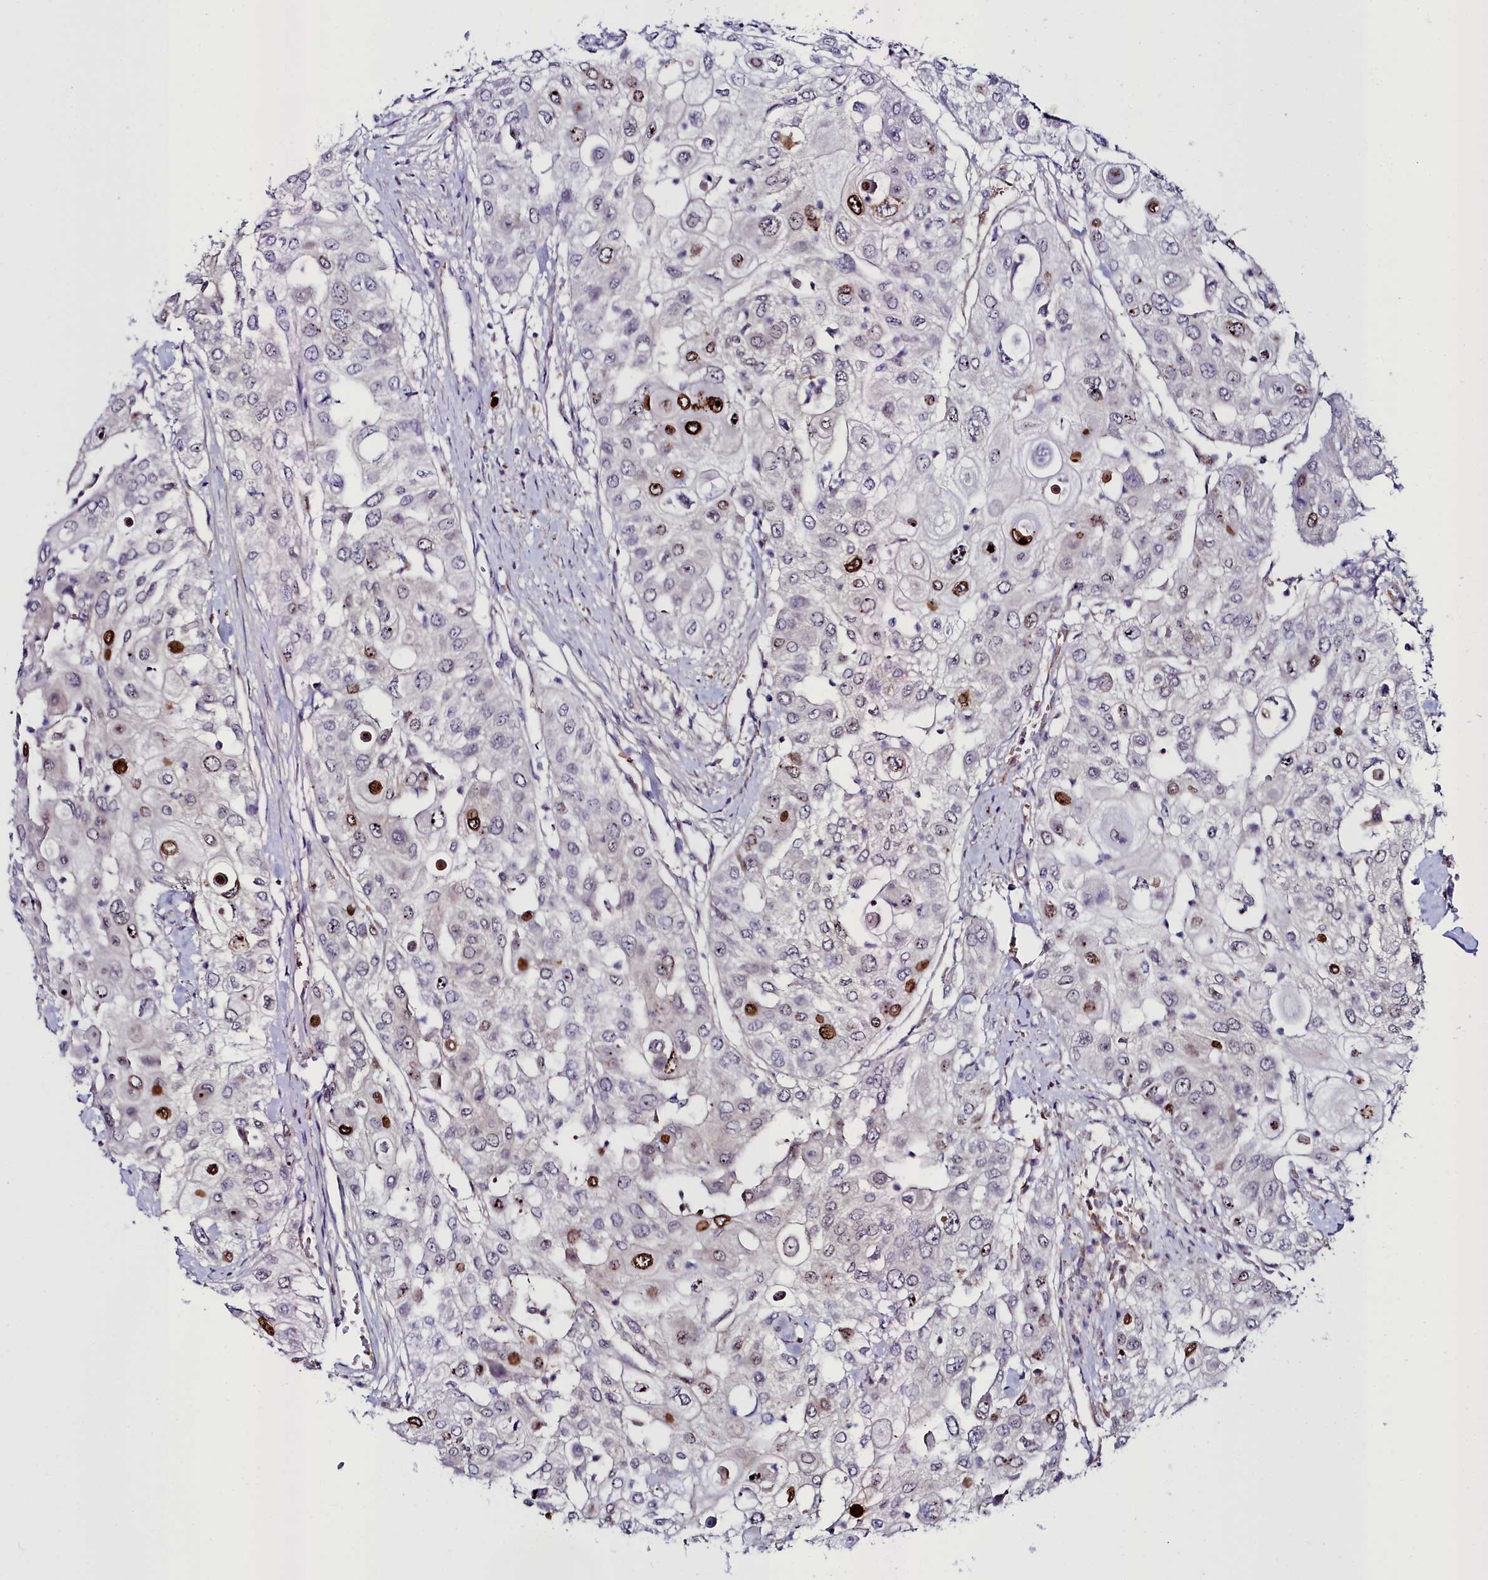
{"staining": {"intensity": "strong", "quantity": "<25%", "location": "nuclear"}, "tissue": "urothelial cancer", "cell_type": "Tumor cells", "image_type": "cancer", "snomed": [{"axis": "morphology", "description": "Urothelial carcinoma, High grade"}, {"axis": "topography", "description": "Urinary bladder"}], "caption": "This is an image of IHC staining of urothelial carcinoma (high-grade), which shows strong positivity in the nuclear of tumor cells.", "gene": "KCTD18", "patient": {"sex": "female", "age": 79}}